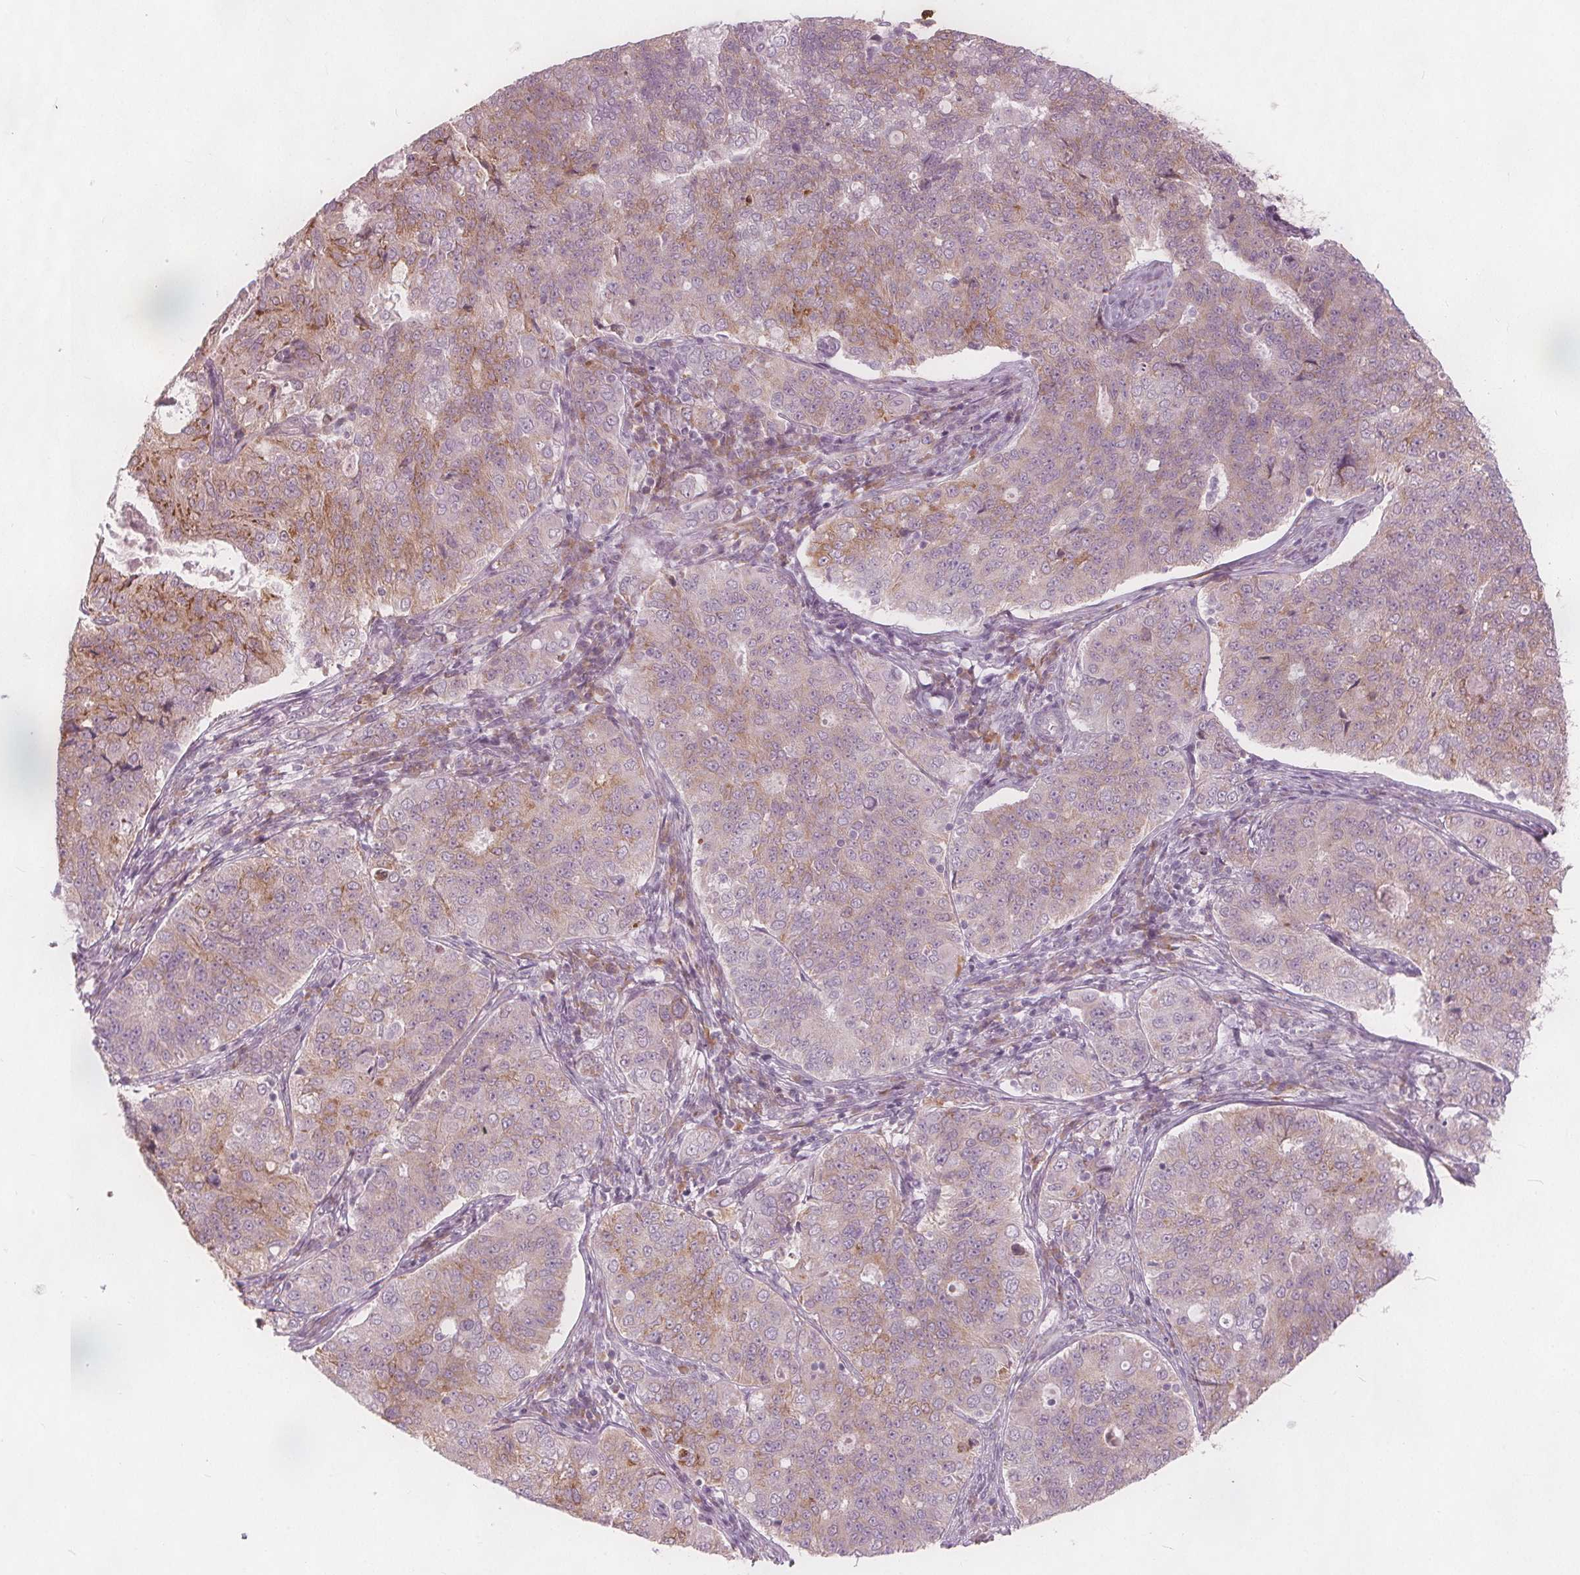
{"staining": {"intensity": "moderate", "quantity": "<25%", "location": "cytoplasmic/membranous"}, "tissue": "endometrial cancer", "cell_type": "Tumor cells", "image_type": "cancer", "snomed": [{"axis": "morphology", "description": "Adenocarcinoma, NOS"}, {"axis": "topography", "description": "Endometrium"}], "caption": "Adenocarcinoma (endometrial) stained with DAB (3,3'-diaminobenzidine) IHC shows low levels of moderate cytoplasmic/membranous expression in about <25% of tumor cells.", "gene": "BRSK1", "patient": {"sex": "female", "age": 43}}